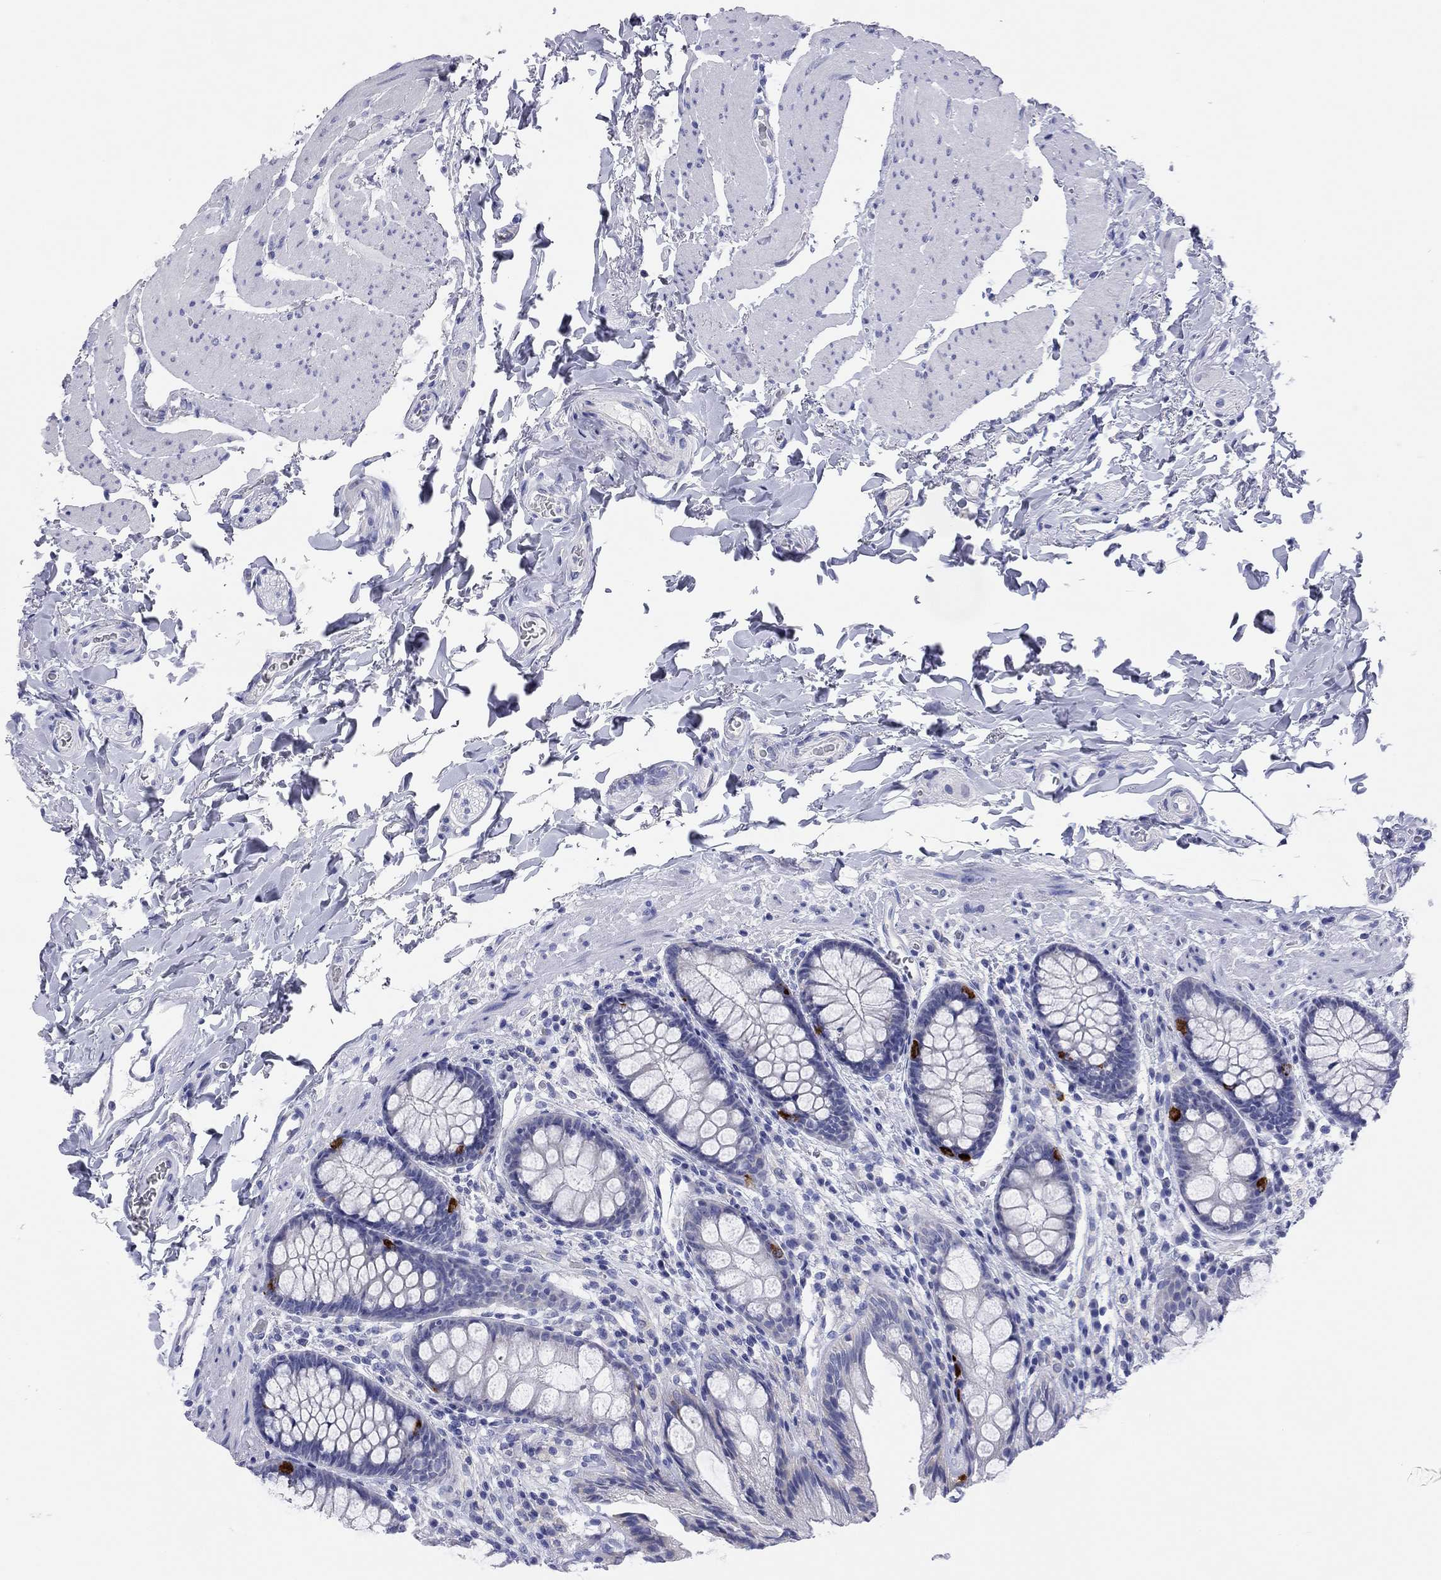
{"staining": {"intensity": "negative", "quantity": "none", "location": "none"}, "tissue": "colon", "cell_type": "Endothelial cells", "image_type": "normal", "snomed": [{"axis": "morphology", "description": "Normal tissue, NOS"}, {"axis": "topography", "description": "Colon"}], "caption": "Photomicrograph shows no significant protein staining in endothelial cells of unremarkable colon. Nuclei are stained in blue.", "gene": "ENSG00000269035", "patient": {"sex": "female", "age": 86}}